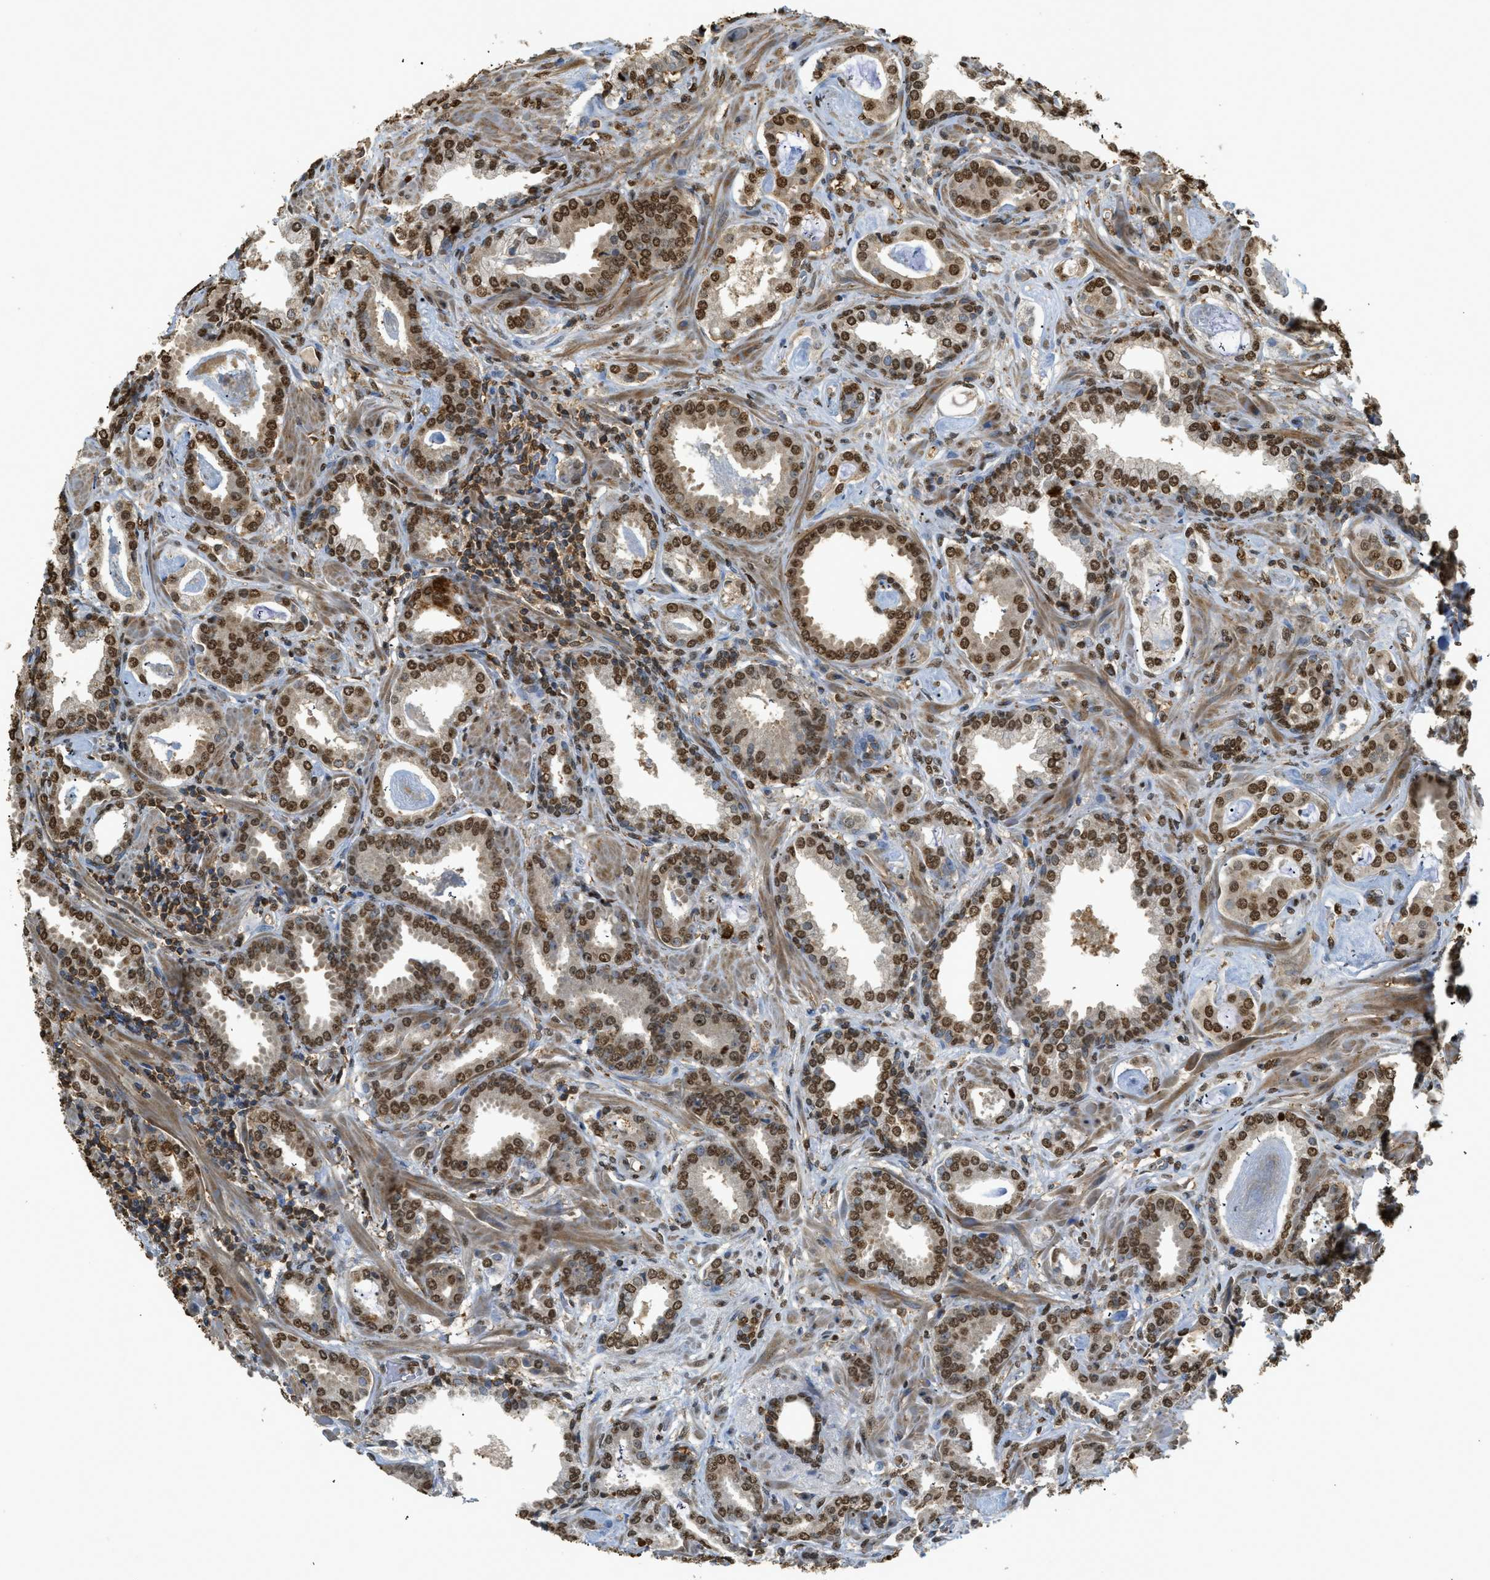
{"staining": {"intensity": "strong", "quantity": ">75%", "location": "nuclear"}, "tissue": "prostate cancer", "cell_type": "Tumor cells", "image_type": "cancer", "snomed": [{"axis": "morphology", "description": "Adenocarcinoma, Low grade"}, {"axis": "topography", "description": "Prostate"}], "caption": "Protein staining displays strong nuclear expression in approximately >75% of tumor cells in prostate cancer.", "gene": "NR5A2", "patient": {"sex": "male", "age": 53}}